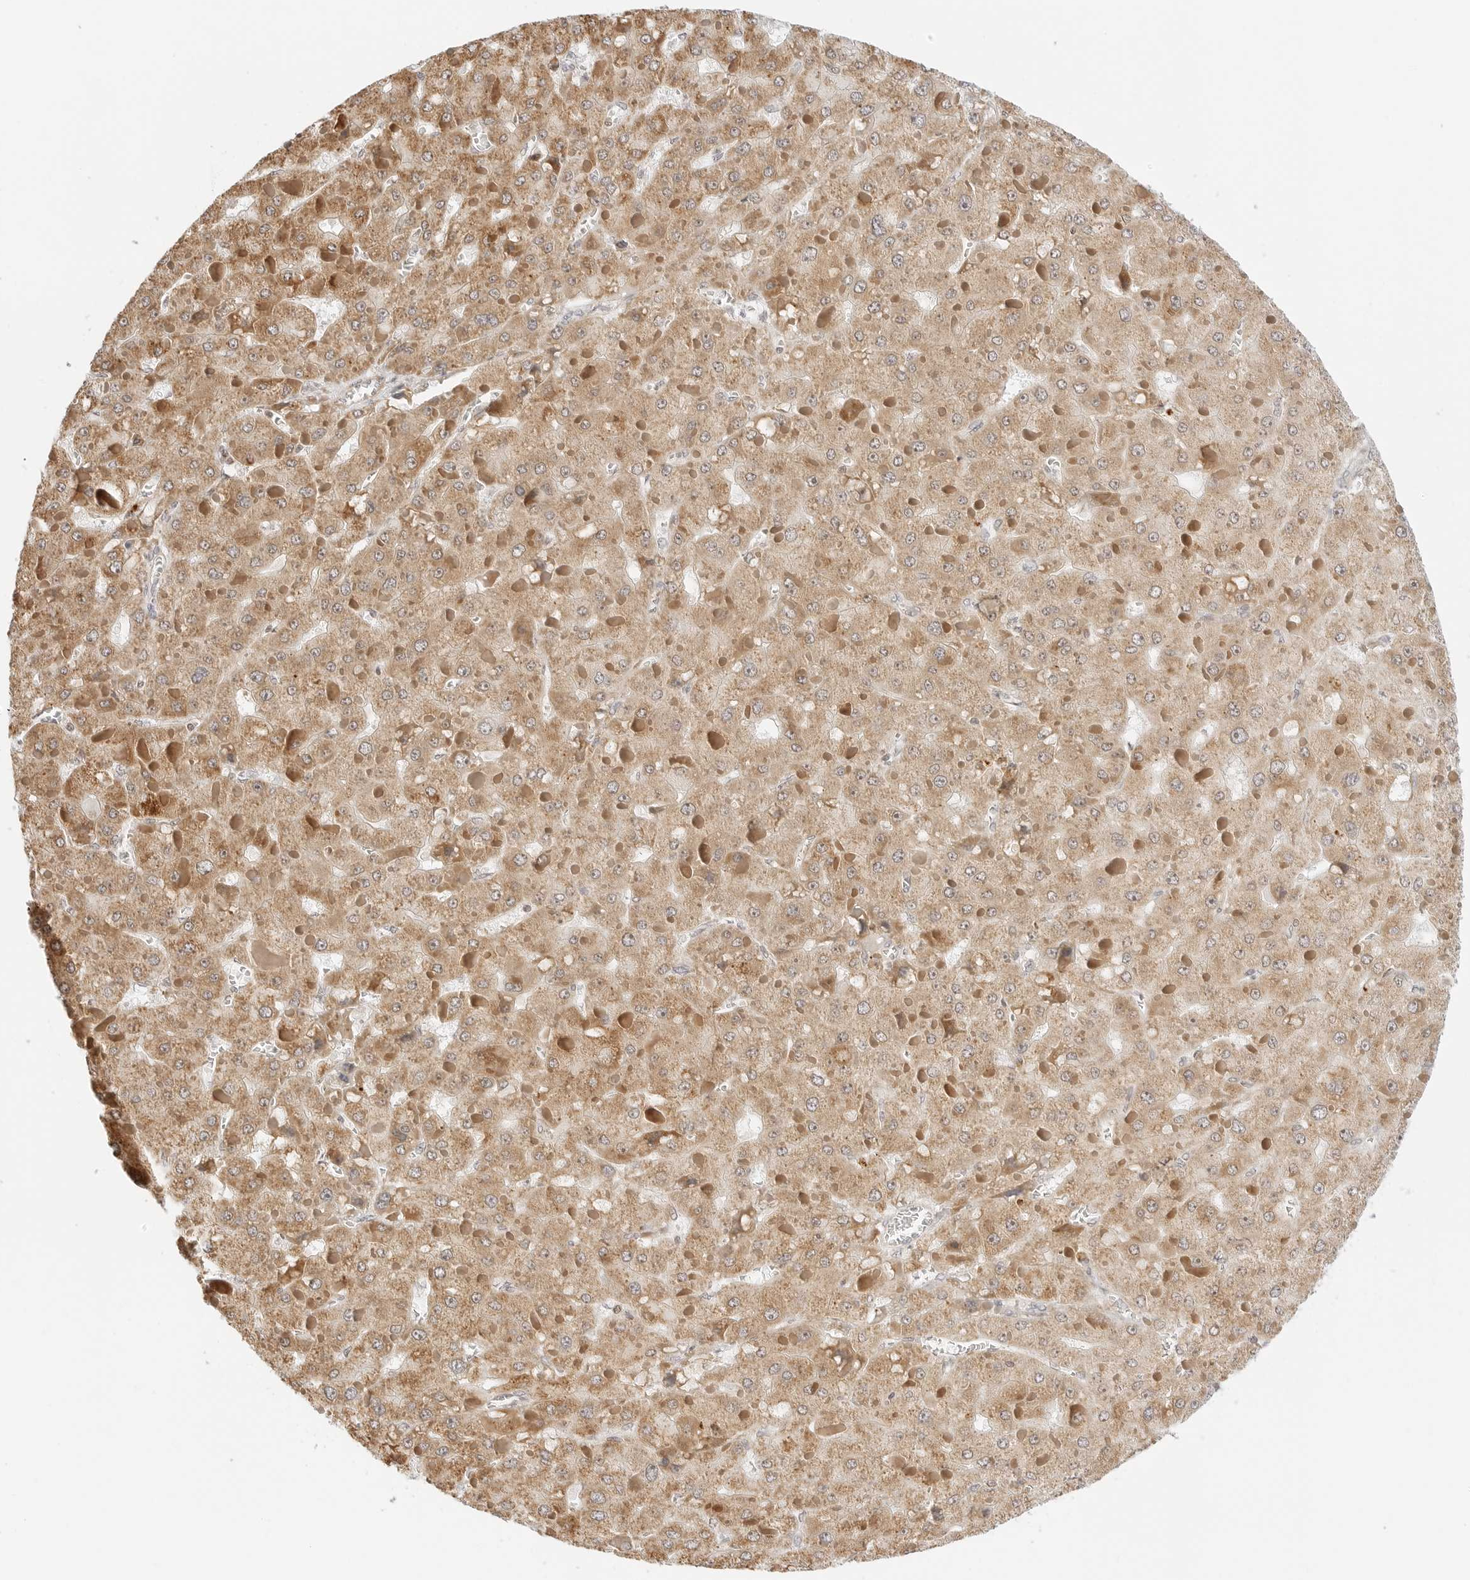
{"staining": {"intensity": "moderate", "quantity": ">75%", "location": "cytoplasmic/membranous,nuclear"}, "tissue": "liver cancer", "cell_type": "Tumor cells", "image_type": "cancer", "snomed": [{"axis": "morphology", "description": "Carcinoma, Hepatocellular, NOS"}, {"axis": "topography", "description": "Liver"}], "caption": "Immunohistochemical staining of liver cancer reveals medium levels of moderate cytoplasmic/membranous and nuclear protein staining in about >75% of tumor cells.", "gene": "GORAB", "patient": {"sex": "female", "age": 73}}